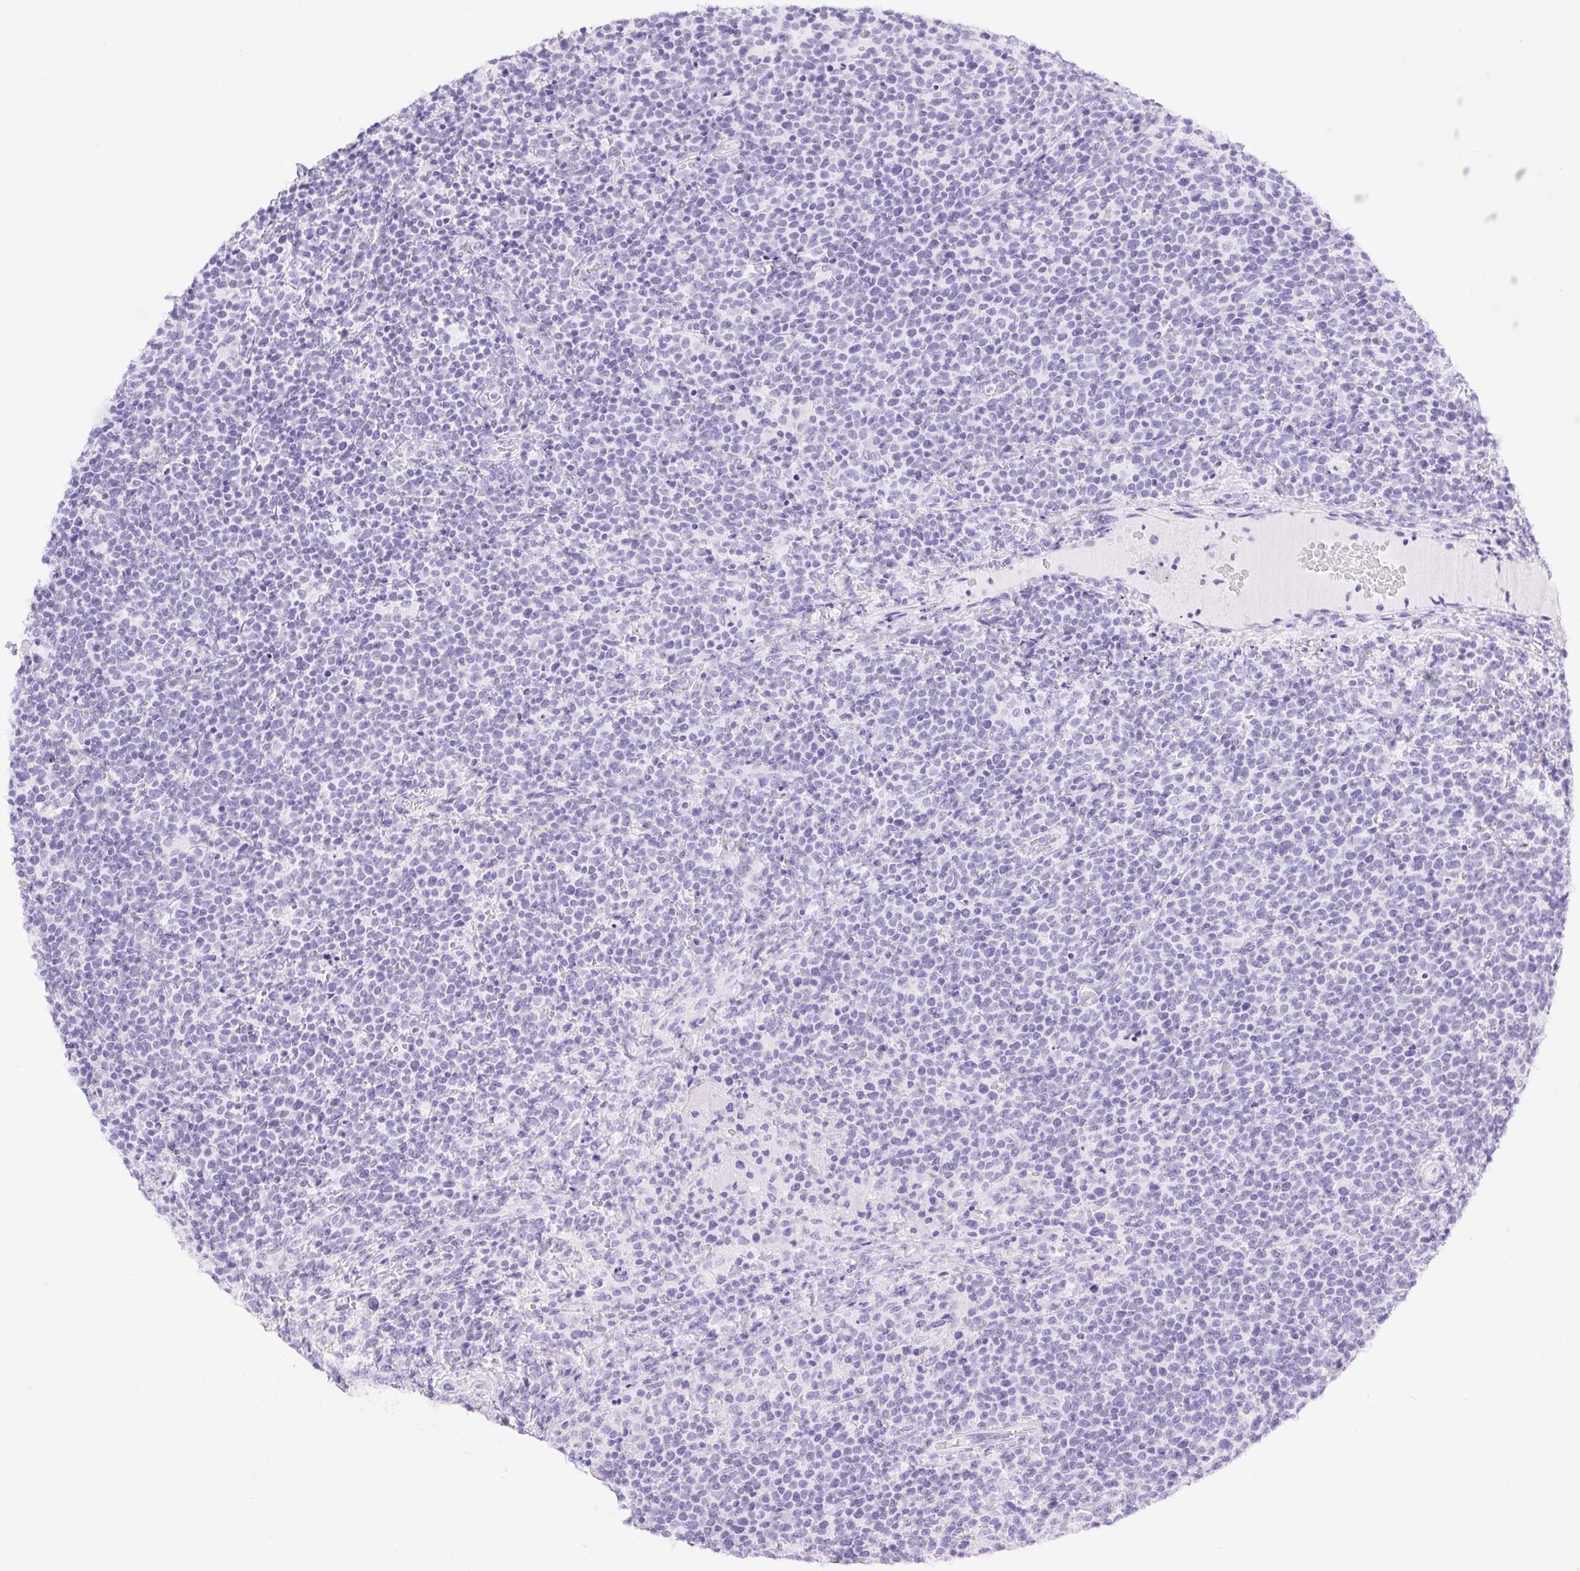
{"staining": {"intensity": "negative", "quantity": "none", "location": "none"}, "tissue": "lymphoma", "cell_type": "Tumor cells", "image_type": "cancer", "snomed": [{"axis": "morphology", "description": "Malignant lymphoma, non-Hodgkin's type, High grade"}, {"axis": "topography", "description": "Lymph node"}], "caption": "Tumor cells show no significant expression in malignant lymphoma, non-Hodgkin's type (high-grade).", "gene": "ERP27", "patient": {"sex": "male", "age": 61}}